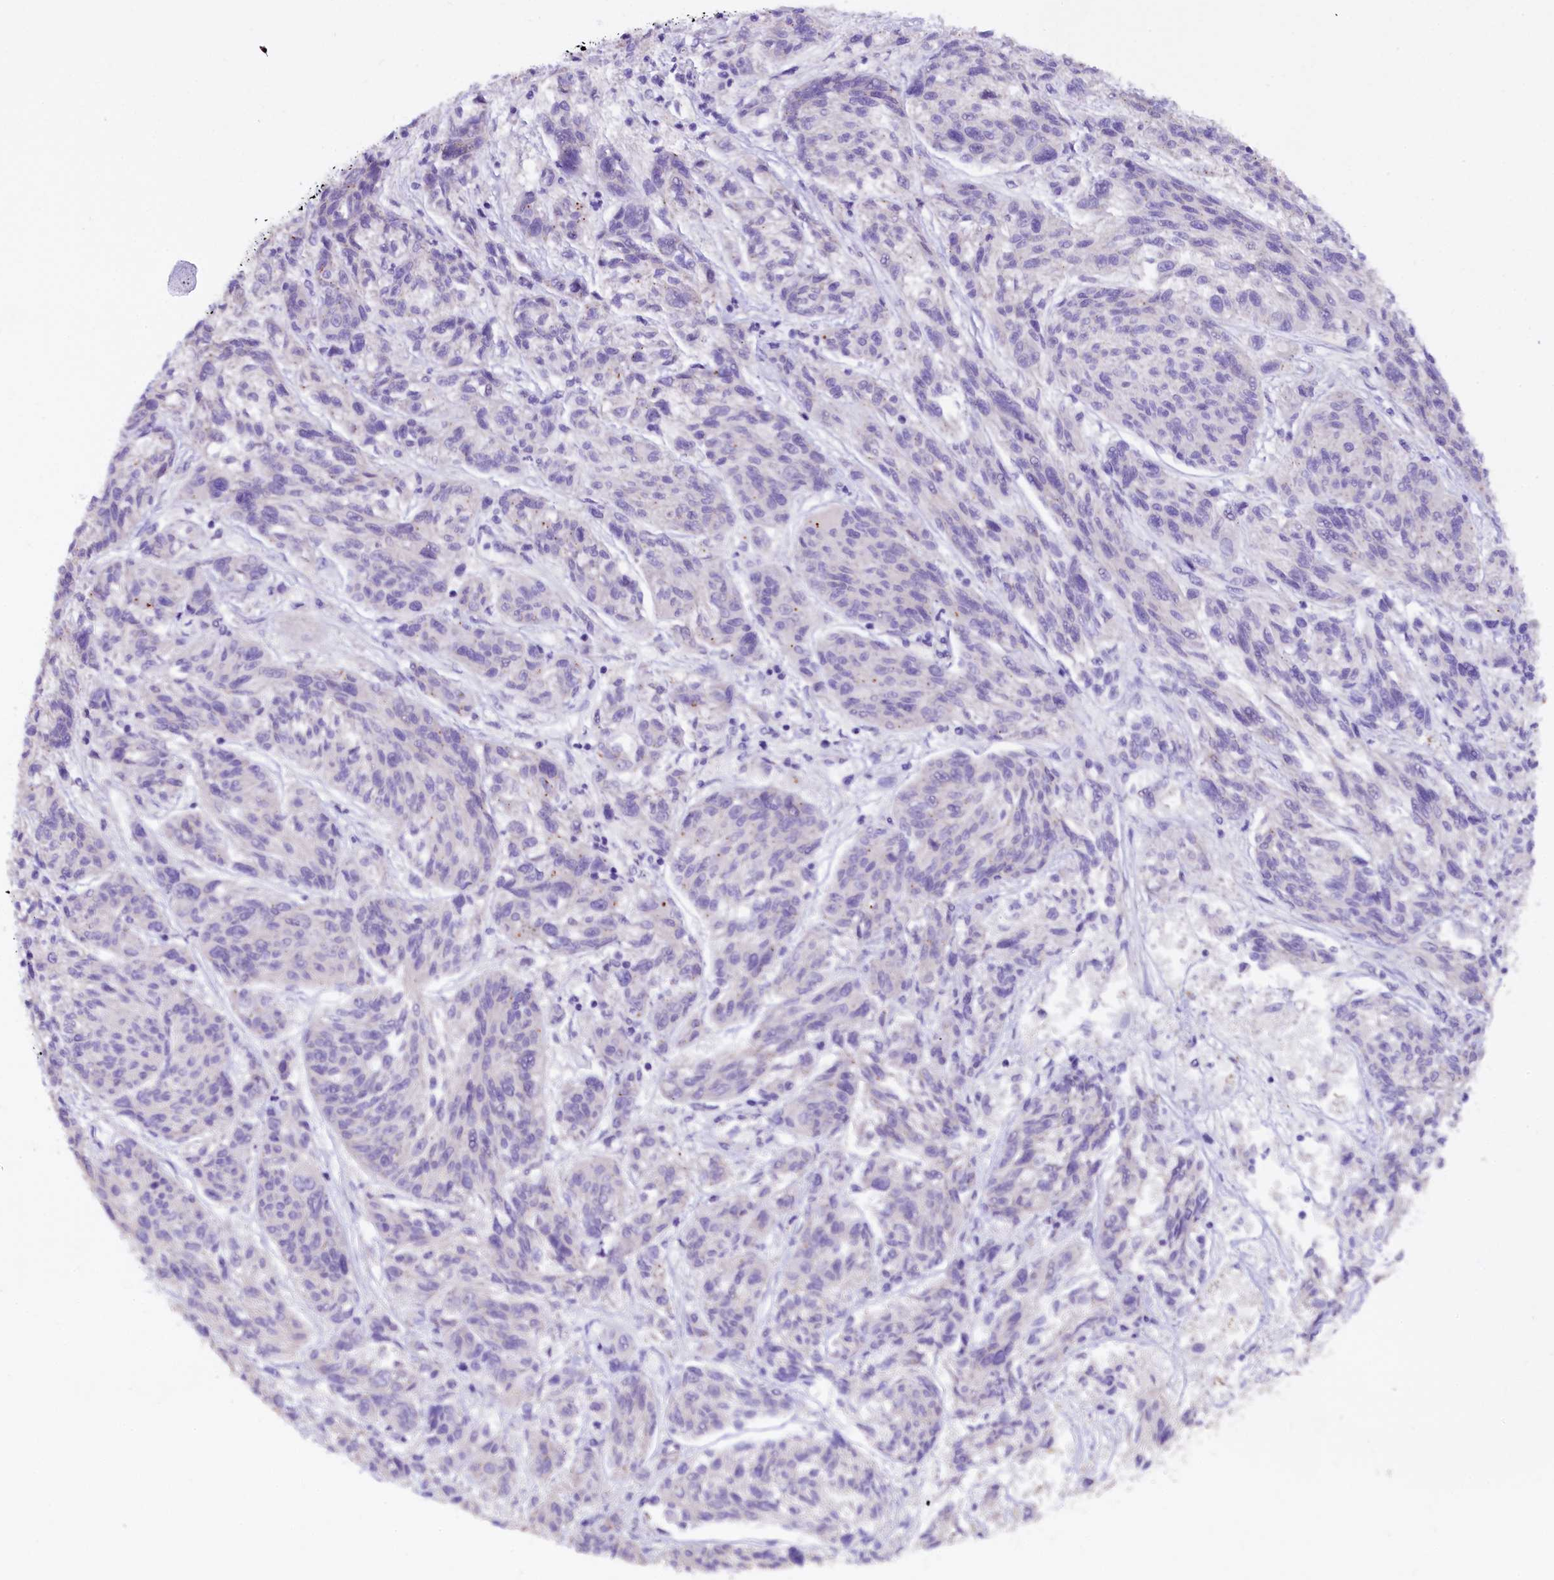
{"staining": {"intensity": "negative", "quantity": "none", "location": "none"}, "tissue": "melanoma", "cell_type": "Tumor cells", "image_type": "cancer", "snomed": [{"axis": "morphology", "description": "Malignant melanoma, NOS"}, {"axis": "topography", "description": "Skin"}], "caption": "This is an immunohistochemistry (IHC) photomicrograph of human malignant melanoma. There is no expression in tumor cells.", "gene": "AP3B2", "patient": {"sex": "male", "age": 53}}